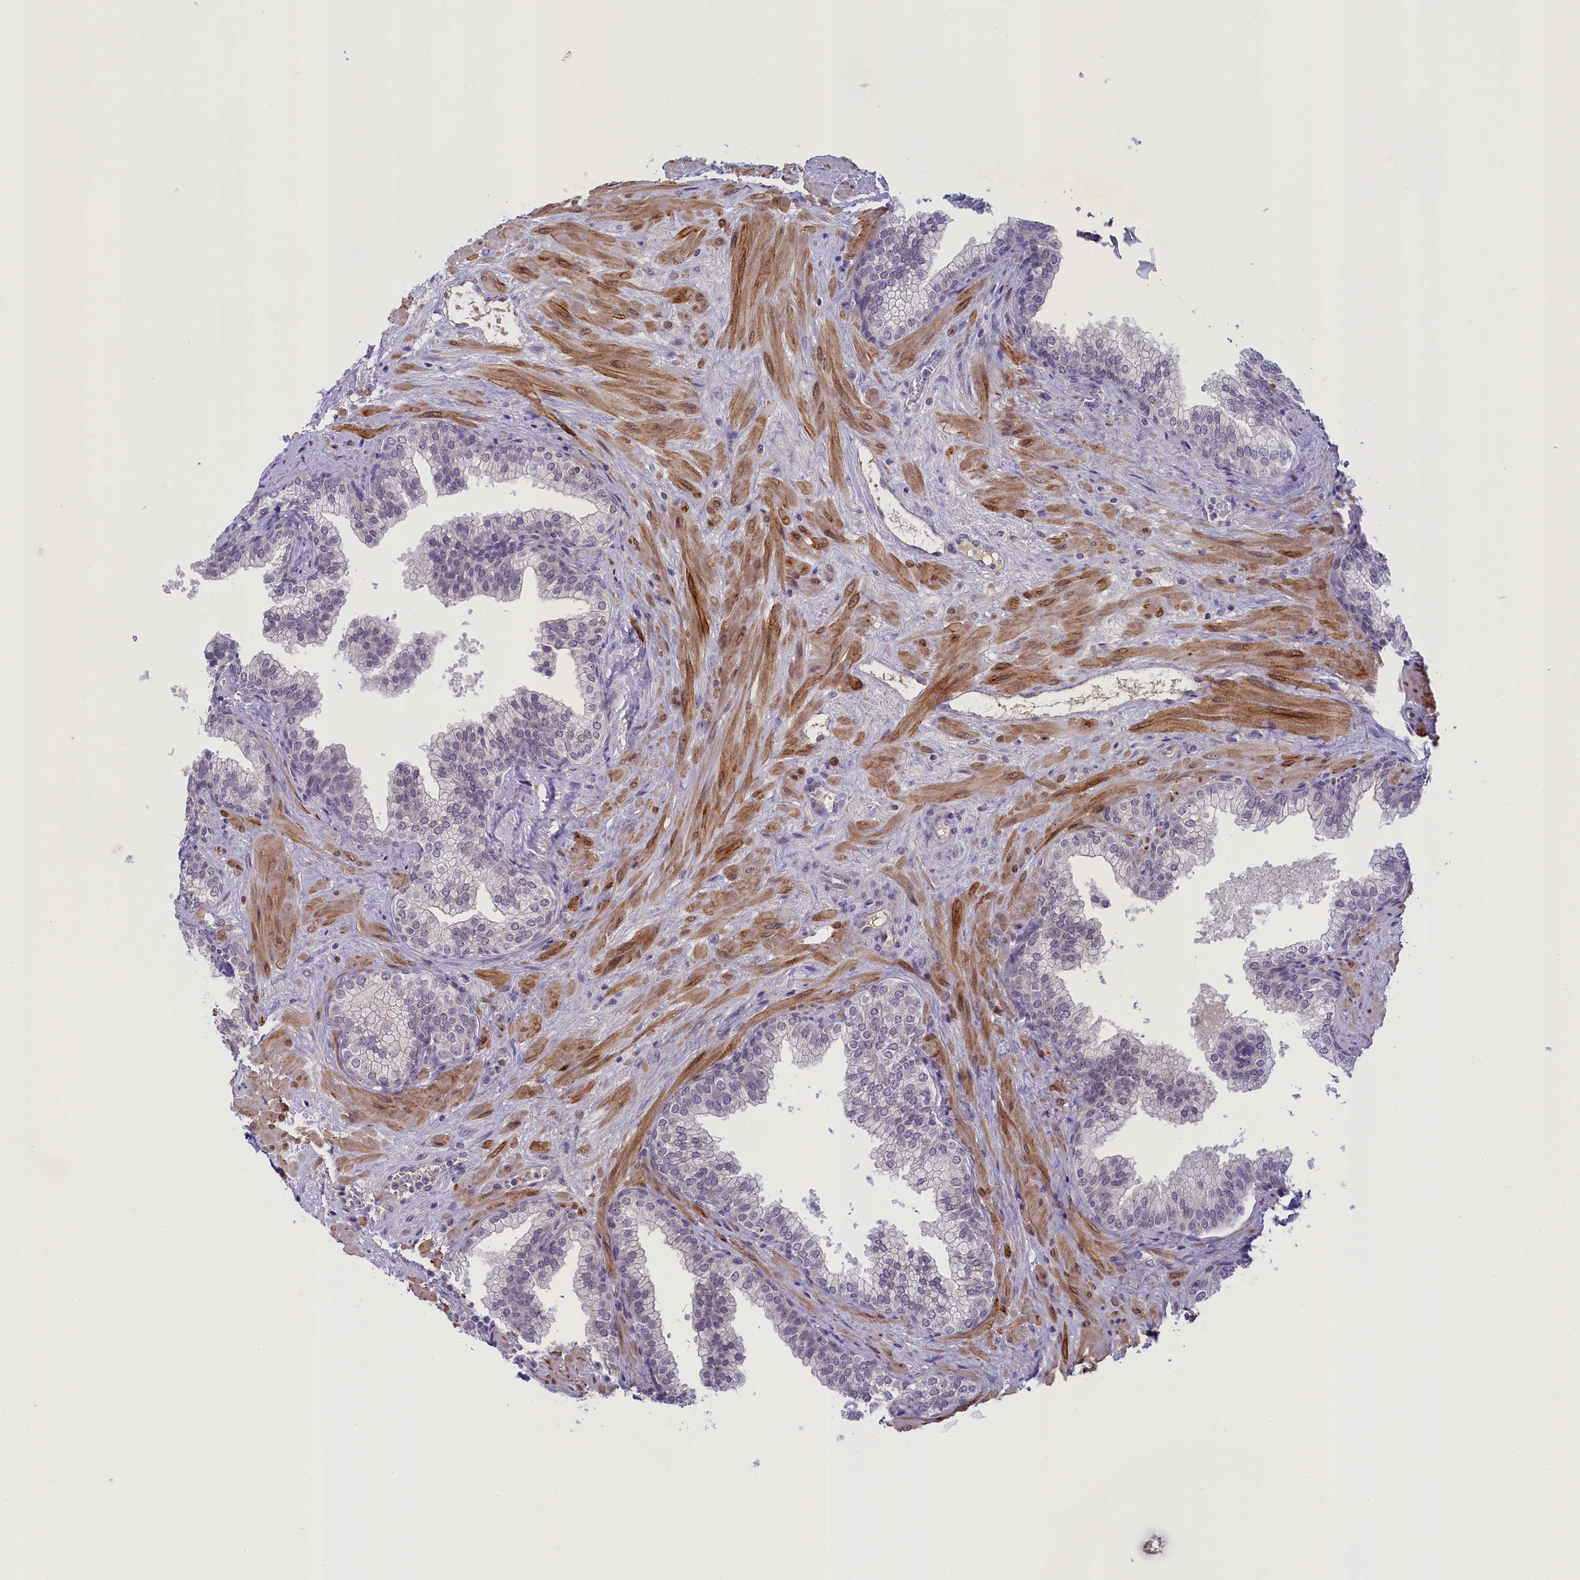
{"staining": {"intensity": "negative", "quantity": "none", "location": "none"}, "tissue": "prostate", "cell_type": "Glandular cells", "image_type": "normal", "snomed": [{"axis": "morphology", "description": "Normal tissue, NOS"}, {"axis": "topography", "description": "Prostate"}], "caption": "IHC image of unremarkable human prostate stained for a protein (brown), which demonstrates no positivity in glandular cells.", "gene": "CRAMP1", "patient": {"sex": "male", "age": 60}}